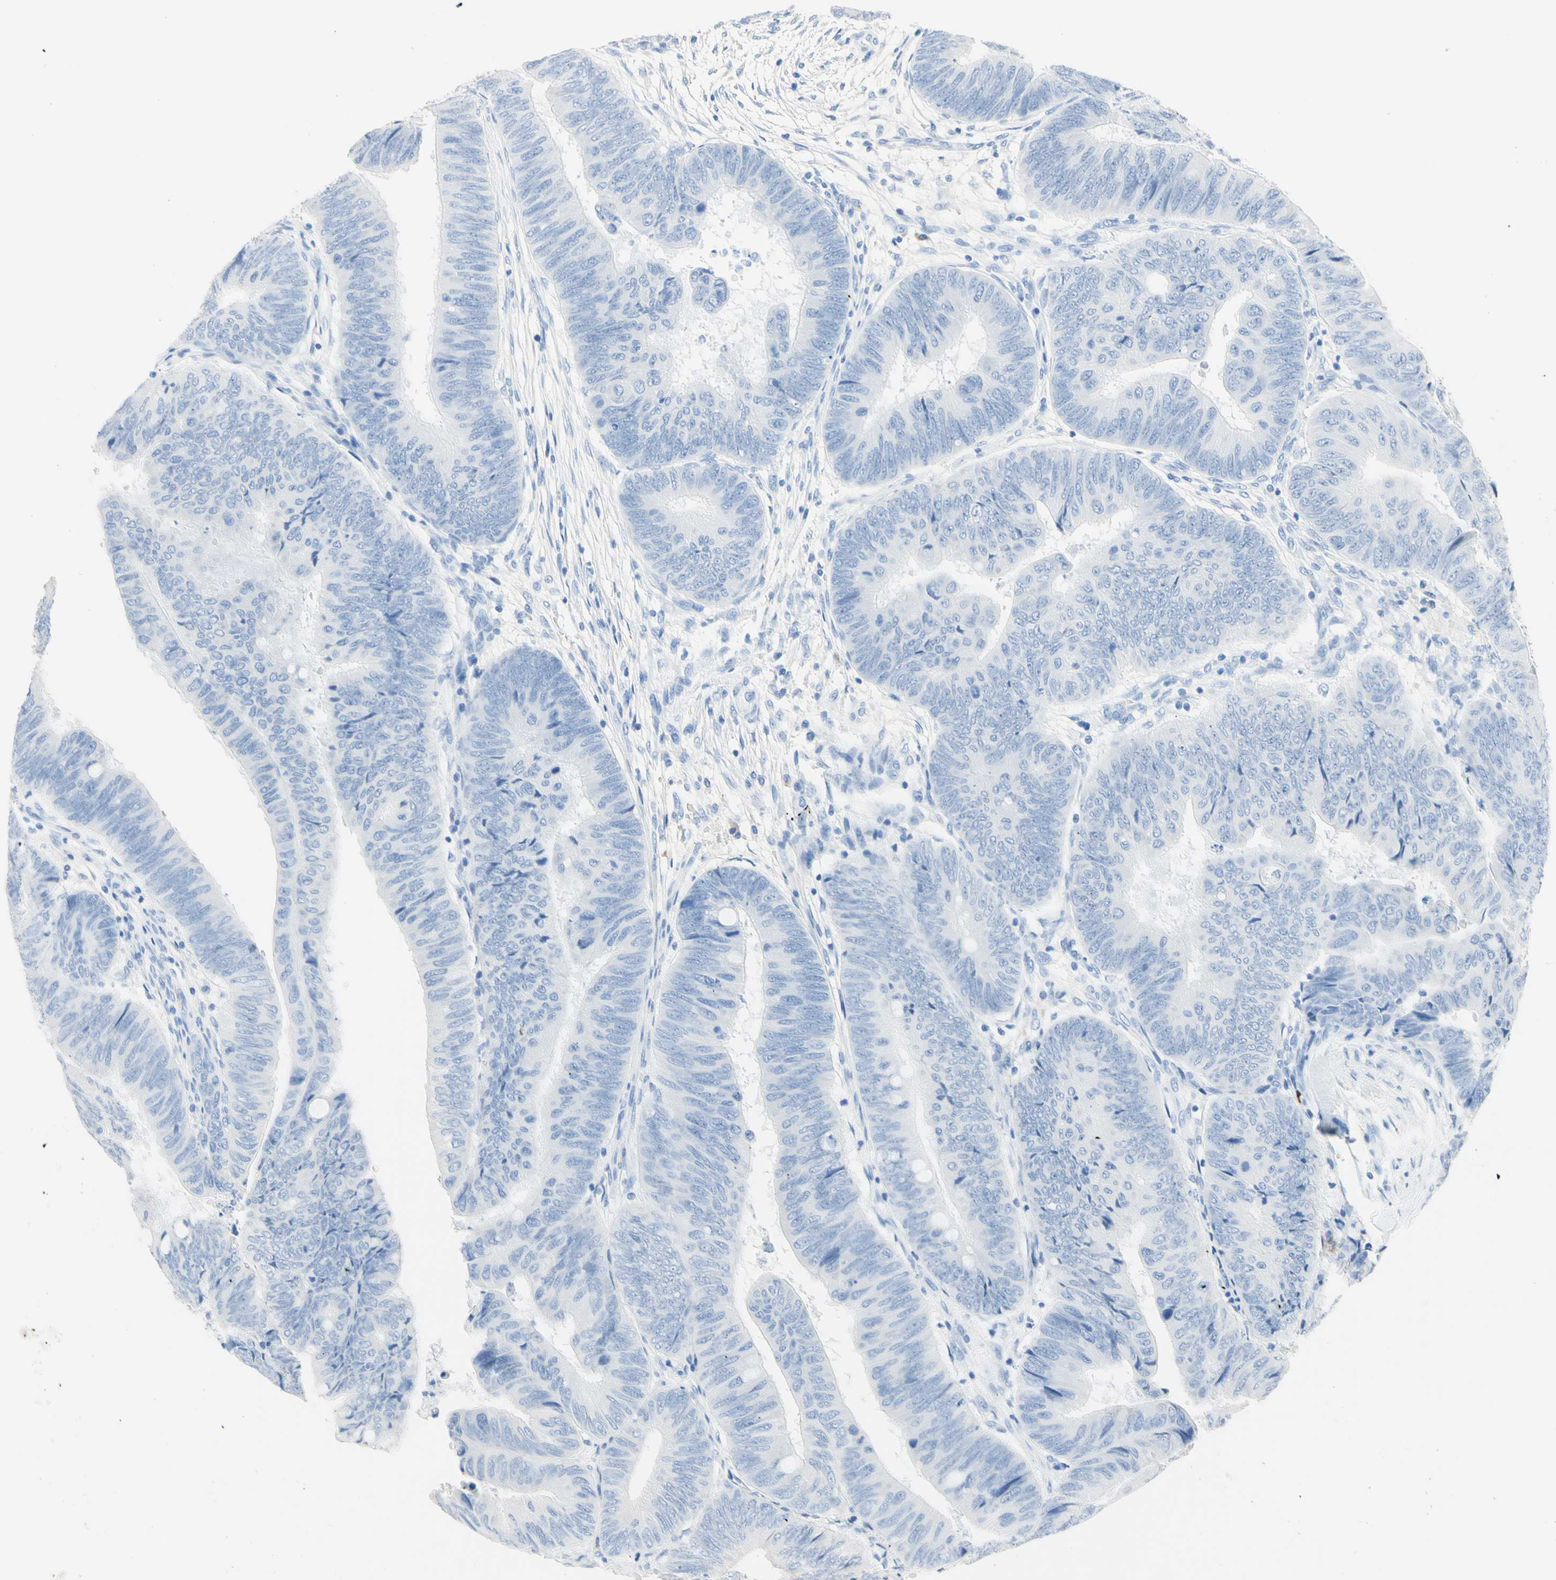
{"staining": {"intensity": "negative", "quantity": "none", "location": "none"}, "tissue": "colorectal cancer", "cell_type": "Tumor cells", "image_type": "cancer", "snomed": [{"axis": "morphology", "description": "Normal tissue, NOS"}, {"axis": "morphology", "description": "Adenocarcinoma, NOS"}, {"axis": "topography", "description": "Rectum"}, {"axis": "topography", "description": "Peripheral nerve tissue"}], "caption": "Colorectal cancer was stained to show a protein in brown. There is no significant positivity in tumor cells.", "gene": "IL6ST", "patient": {"sex": "male", "age": 92}}